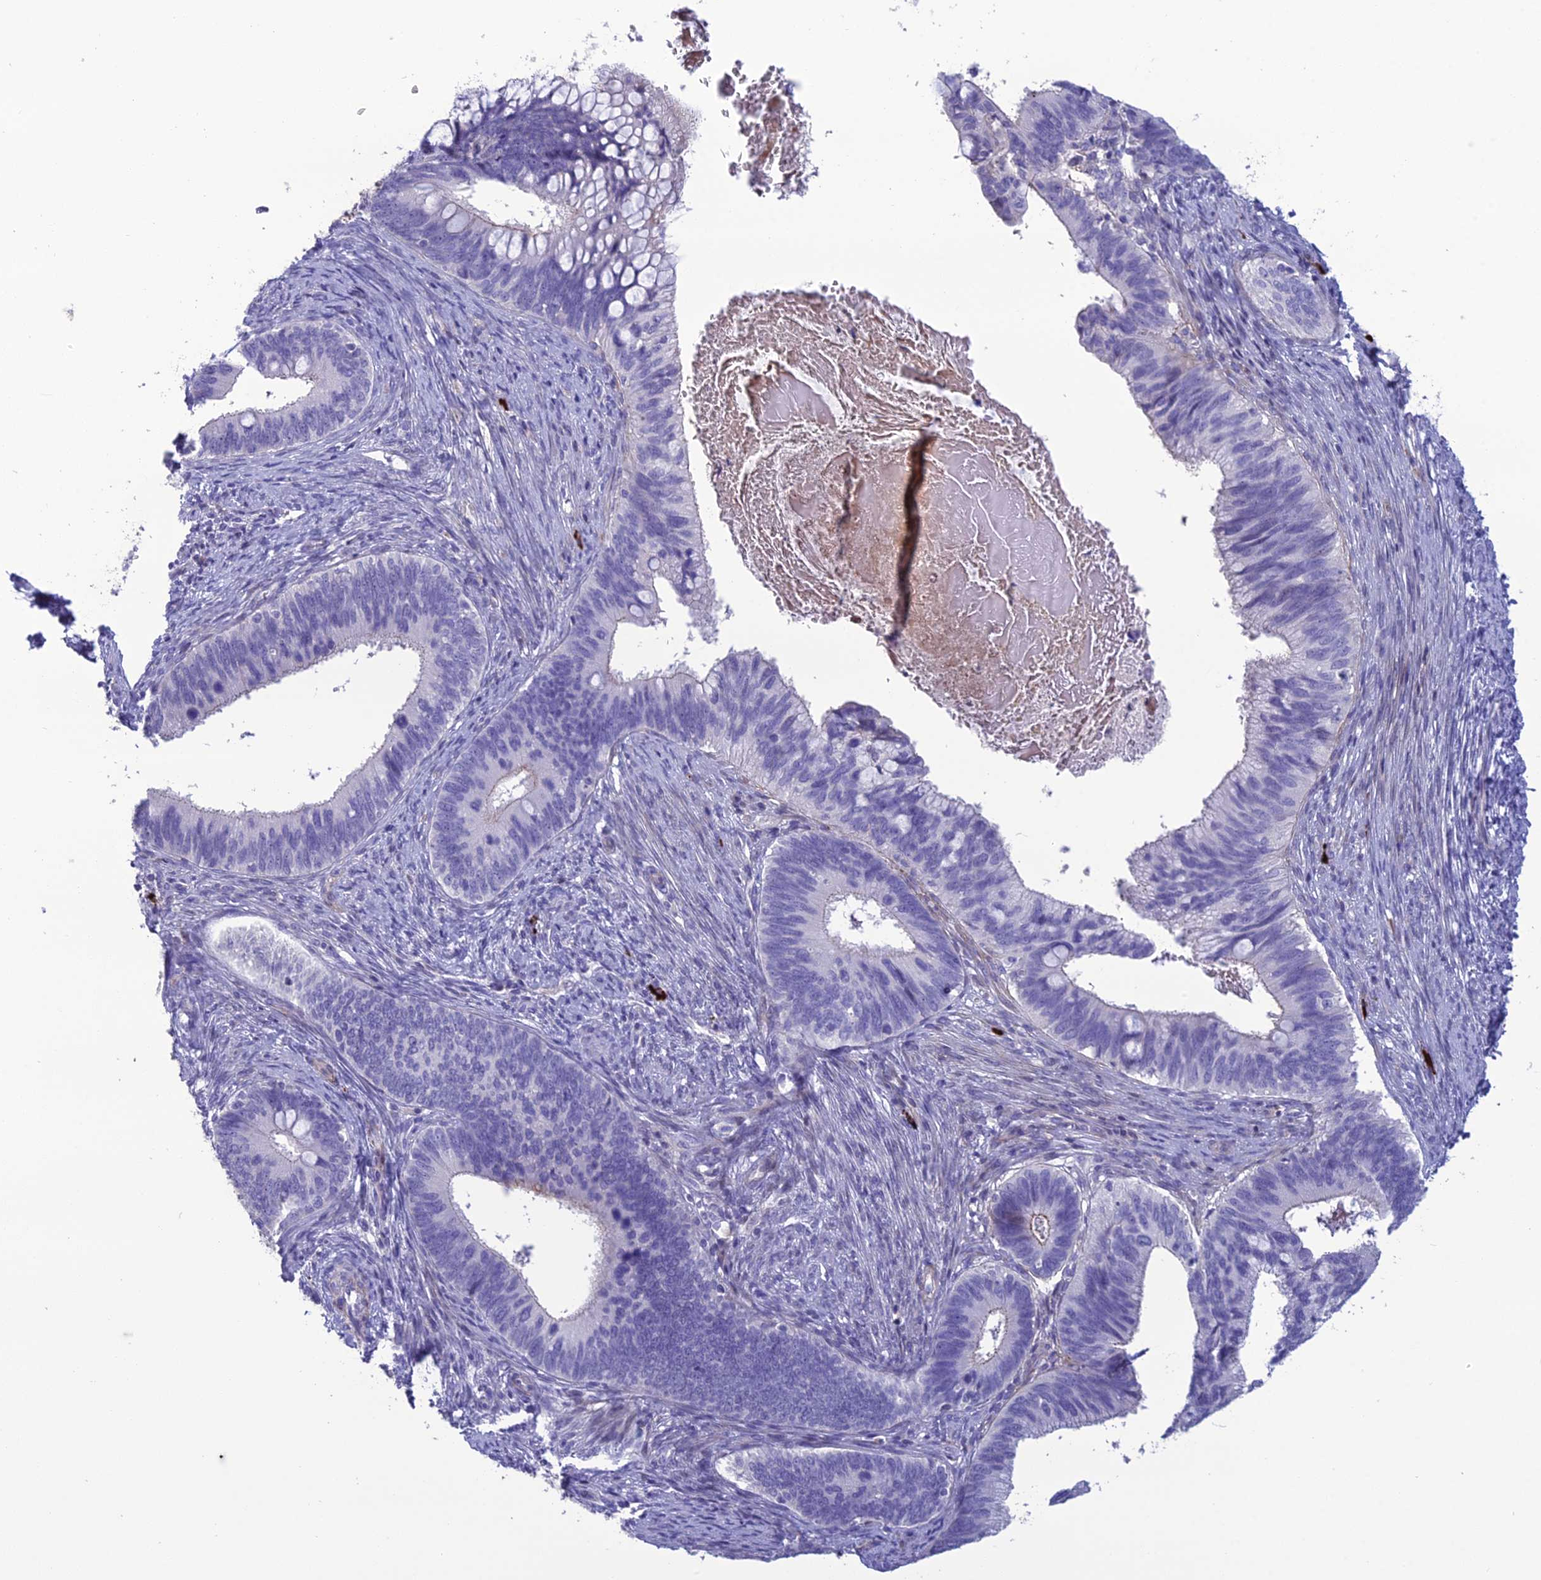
{"staining": {"intensity": "negative", "quantity": "none", "location": "none"}, "tissue": "cervical cancer", "cell_type": "Tumor cells", "image_type": "cancer", "snomed": [{"axis": "morphology", "description": "Adenocarcinoma, NOS"}, {"axis": "topography", "description": "Cervix"}], "caption": "DAB (3,3'-diaminobenzidine) immunohistochemical staining of cervical cancer (adenocarcinoma) demonstrates no significant positivity in tumor cells.", "gene": "OR56B1", "patient": {"sex": "female", "age": 42}}